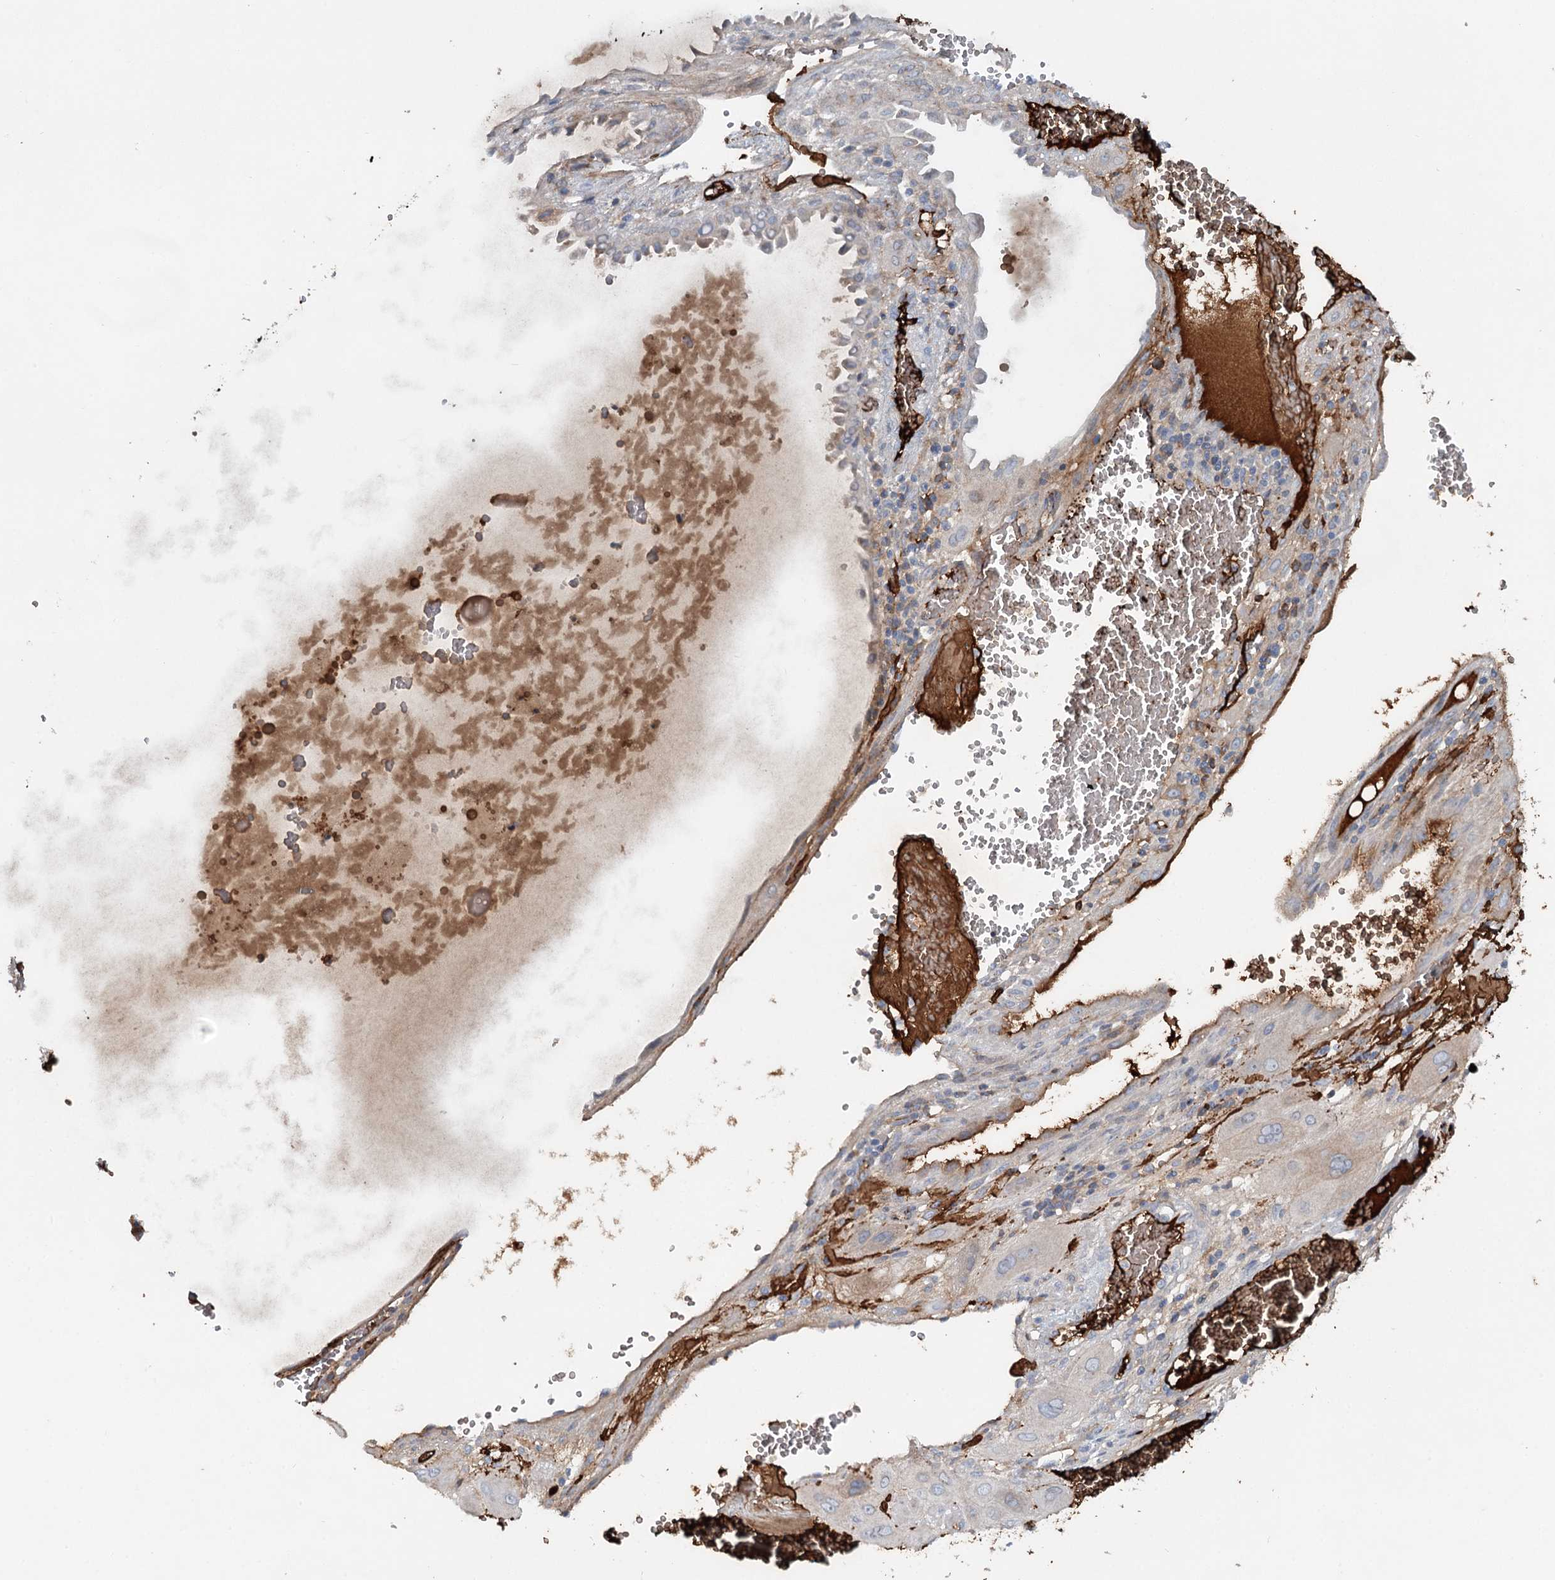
{"staining": {"intensity": "negative", "quantity": "none", "location": "none"}, "tissue": "cervical cancer", "cell_type": "Tumor cells", "image_type": "cancer", "snomed": [{"axis": "morphology", "description": "Squamous cell carcinoma, NOS"}, {"axis": "topography", "description": "Cervix"}], "caption": "The photomicrograph displays no staining of tumor cells in cervical squamous cell carcinoma. (Brightfield microscopy of DAB IHC at high magnification).", "gene": "ALKBH8", "patient": {"sex": "female", "age": 34}}